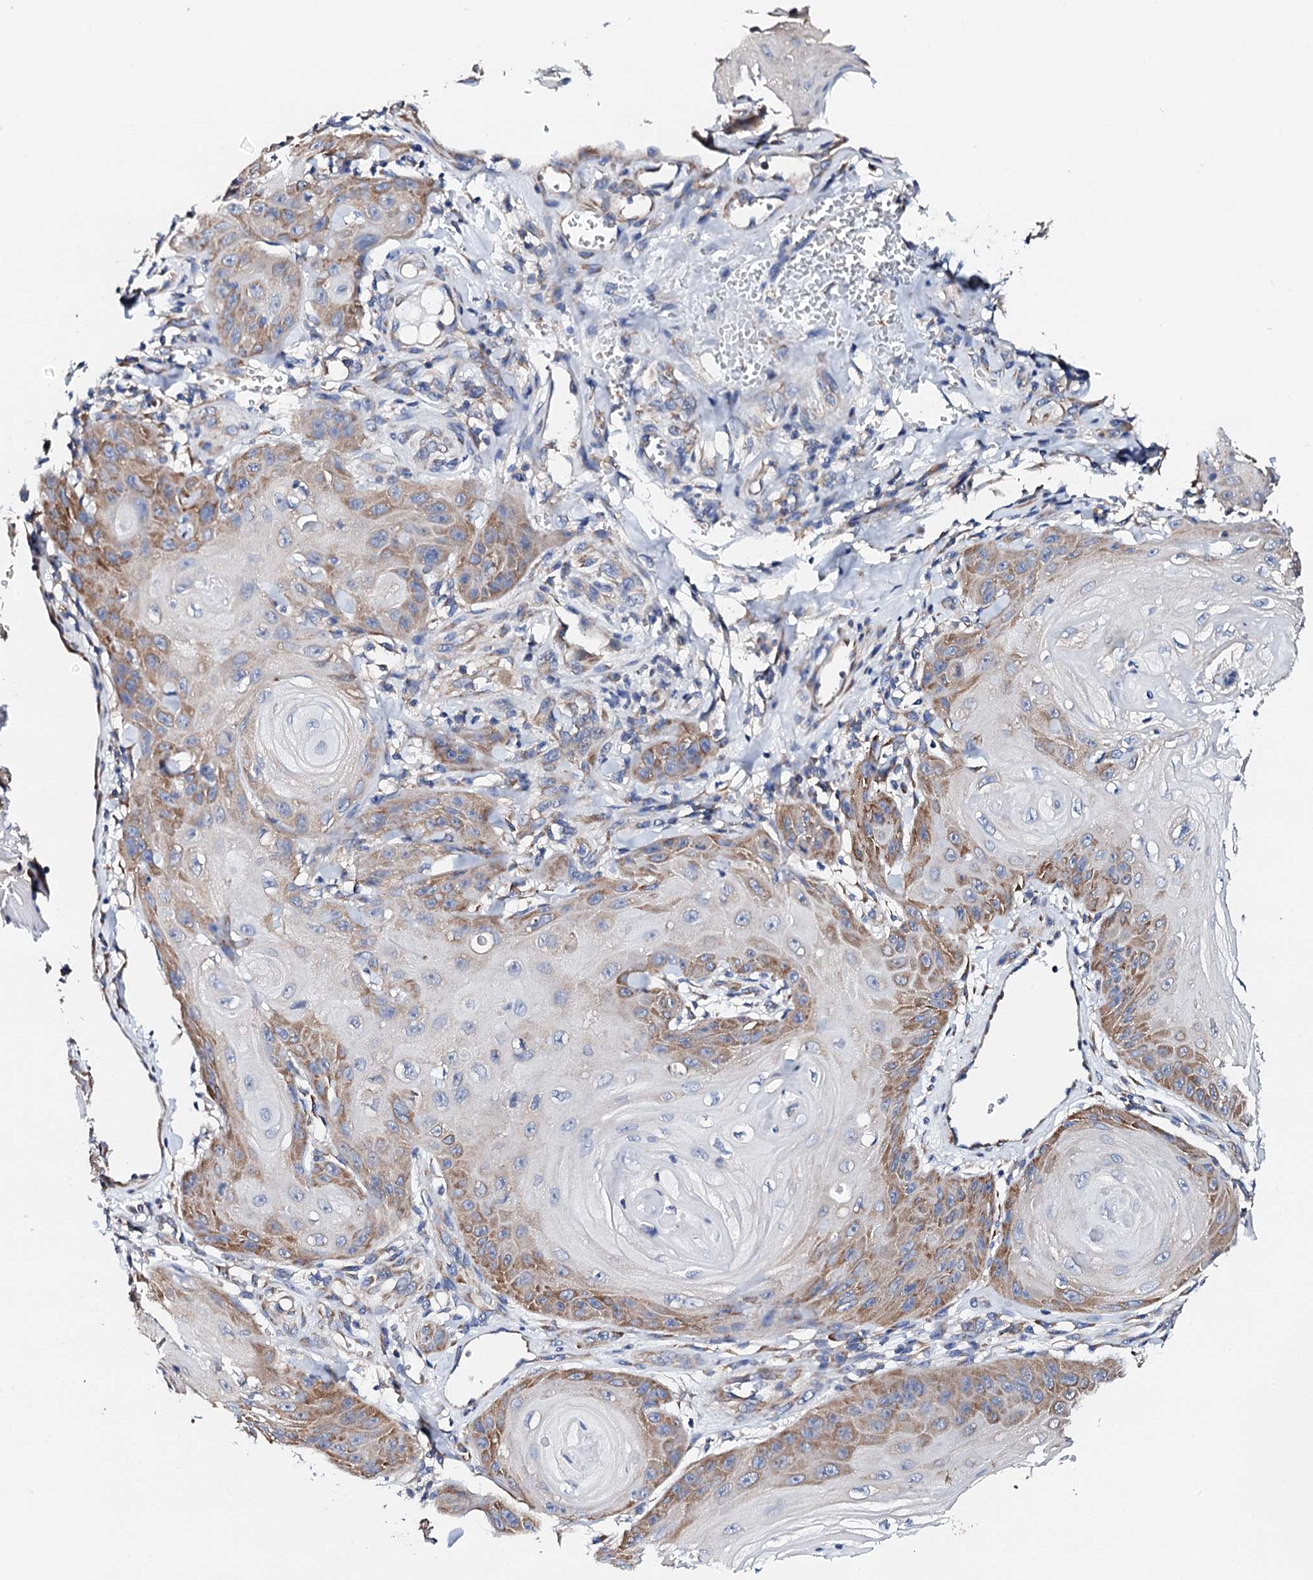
{"staining": {"intensity": "moderate", "quantity": "25%-75%", "location": "cytoplasmic/membranous"}, "tissue": "skin cancer", "cell_type": "Tumor cells", "image_type": "cancer", "snomed": [{"axis": "morphology", "description": "Squamous cell carcinoma, NOS"}, {"axis": "topography", "description": "Skin"}], "caption": "A high-resolution micrograph shows immunohistochemistry staining of skin cancer, which displays moderate cytoplasmic/membranous positivity in approximately 25%-75% of tumor cells. Nuclei are stained in blue.", "gene": "NUP58", "patient": {"sex": "male", "age": 74}}